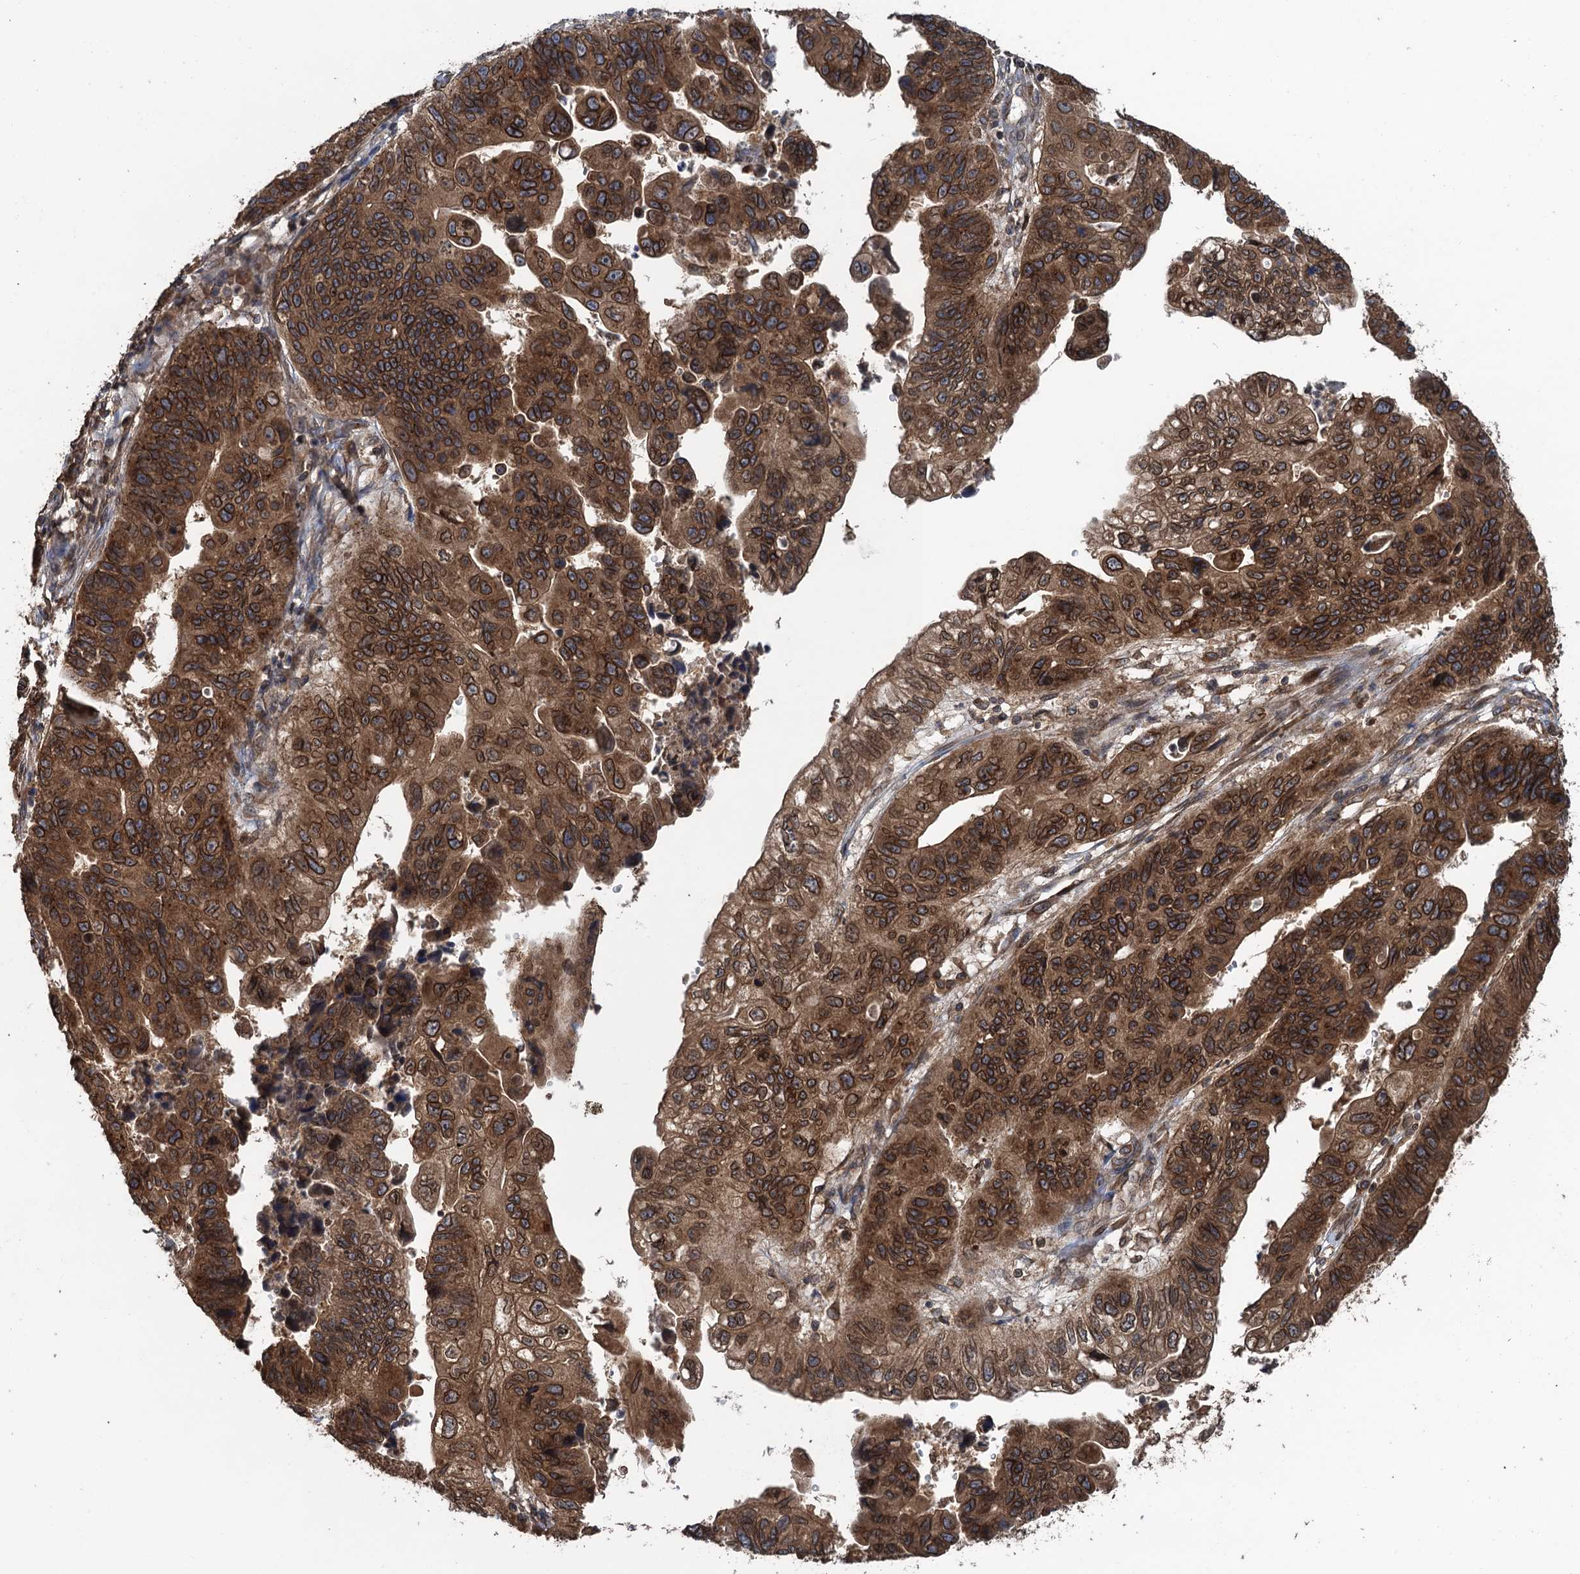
{"staining": {"intensity": "strong", "quantity": ">75%", "location": "cytoplasmic/membranous,nuclear"}, "tissue": "stomach cancer", "cell_type": "Tumor cells", "image_type": "cancer", "snomed": [{"axis": "morphology", "description": "Adenocarcinoma, NOS"}, {"axis": "topography", "description": "Stomach"}], "caption": "This image demonstrates immunohistochemistry (IHC) staining of human stomach cancer (adenocarcinoma), with high strong cytoplasmic/membranous and nuclear staining in approximately >75% of tumor cells.", "gene": "GLE1", "patient": {"sex": "male", "age": 59}}